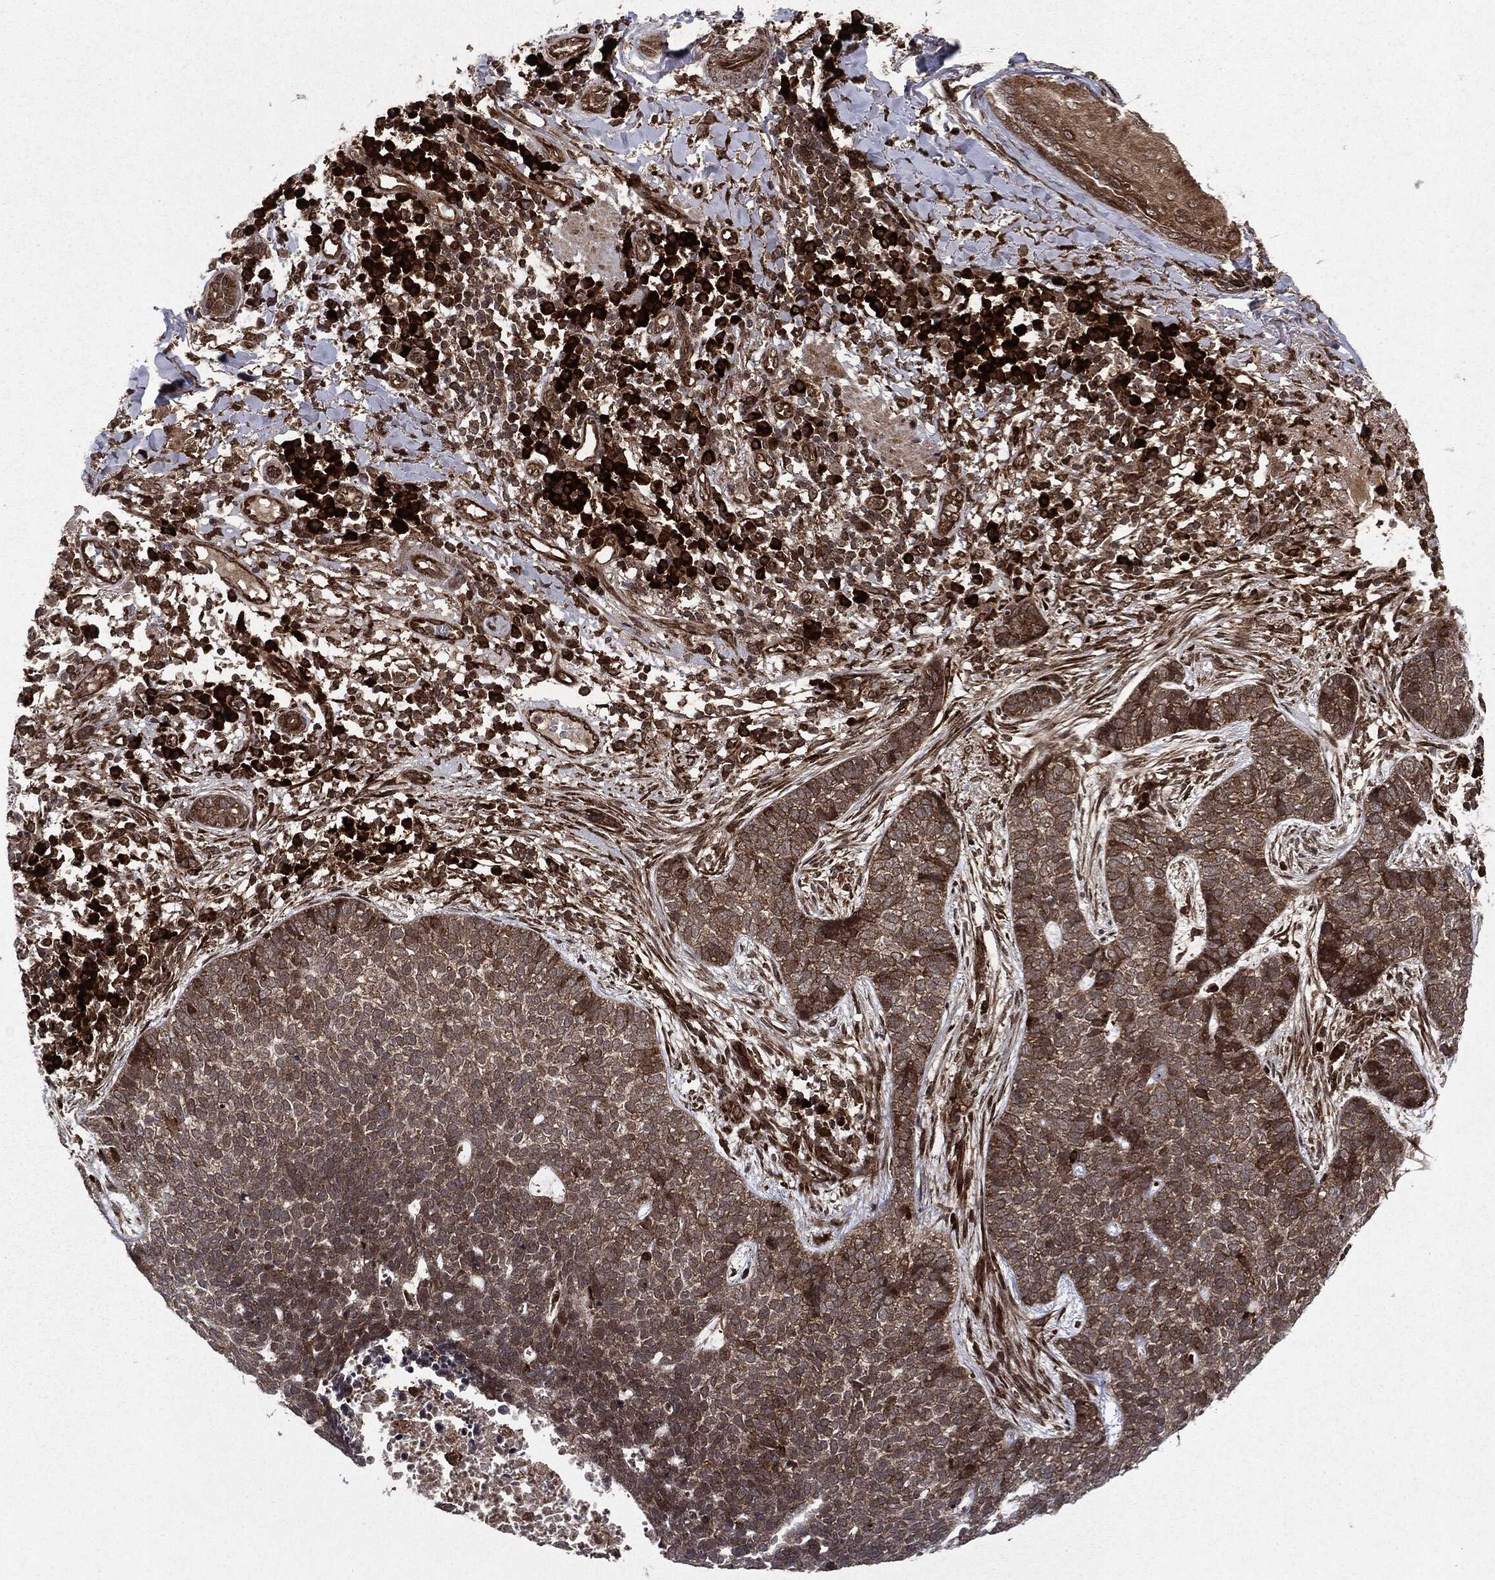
{"staining": {"intensity": "moderate", "quantity": "<25%", "location": "cytoplasmic/membranous"}, "tissue": "skin cancer", "cell_type": "Tumor cells", "image_type": "cancer", "snomed": [{"axis": "morphology", "description": "Squamous cell carcinoma, NOS"}, {"axis": "topography", "description": "Skin"}], "caption": "Squamous cell carcinoma (skin) stained with IHC displays moderate cytoplasmic/membranous positivity in about <25% of tumor cells. The protein of interest is shown in brown color, while the nuclei are stained blue.", "gene": "OTUB1", "patient": {"sex": "male", "age": 88}}